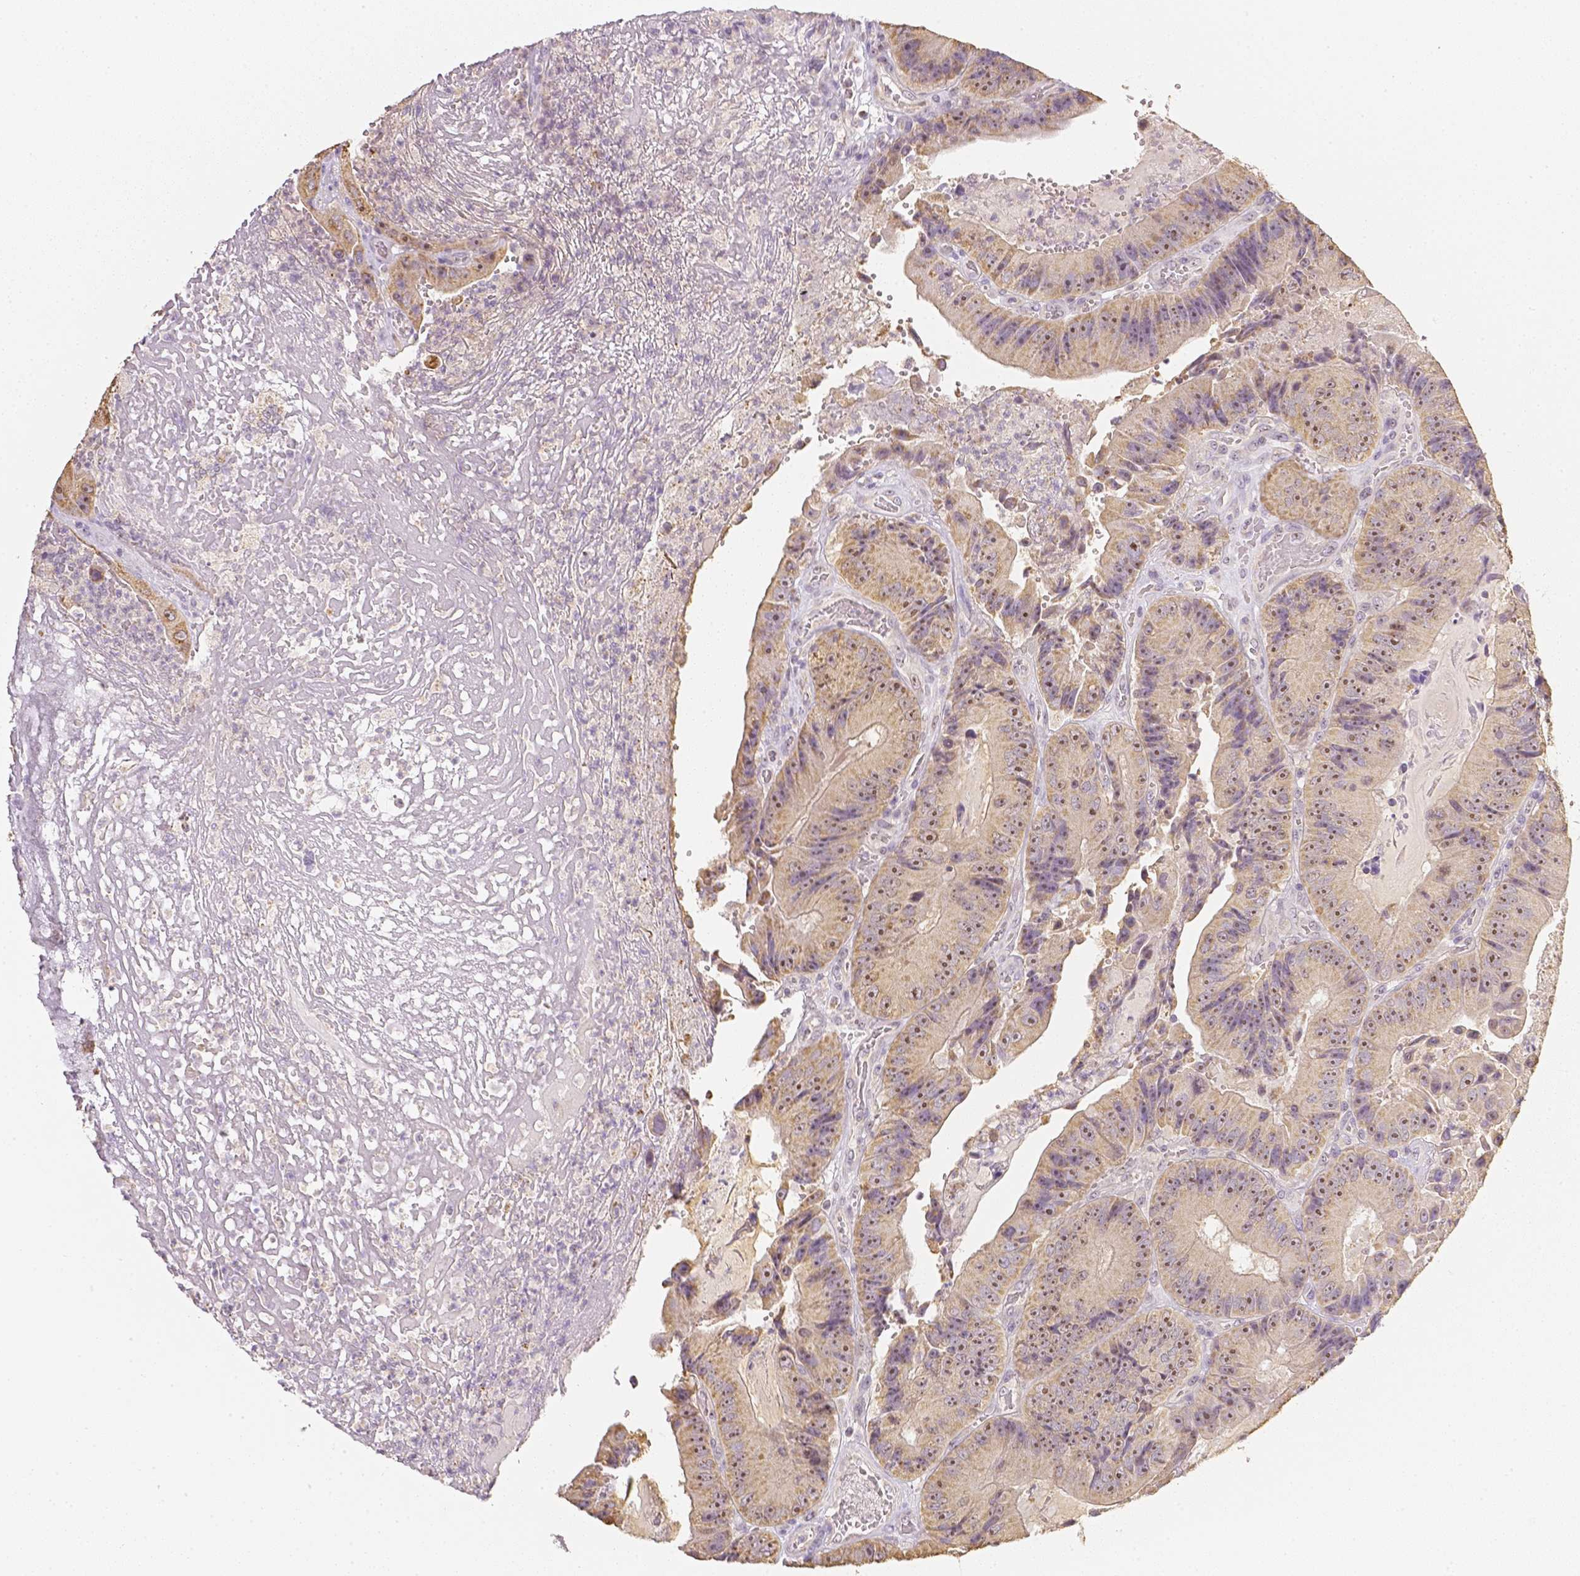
{"staining": {"intensity": "moderate", "quantity": ">75%", "location": "cytoplasmic/membranous,nuclear"}, "tissue": "colorectal cancer", "cell_type": "Tumor cells", "image_type": "cancer", "snomed": [{"axis": "morphology", "description": "Adenocarcinoma, NOS"}, {"axis": "topography", "description": "Colon"}], "caption": "This micrograph demonstrates IHC staining of human adenocarcinoma (colorectal), with medium moderate cytoplasmic/membranous and nuclear positivity in approximately >75% of tumor cells.", "gene": "NVL", "patient": {"sex": "female", "age": 86}}